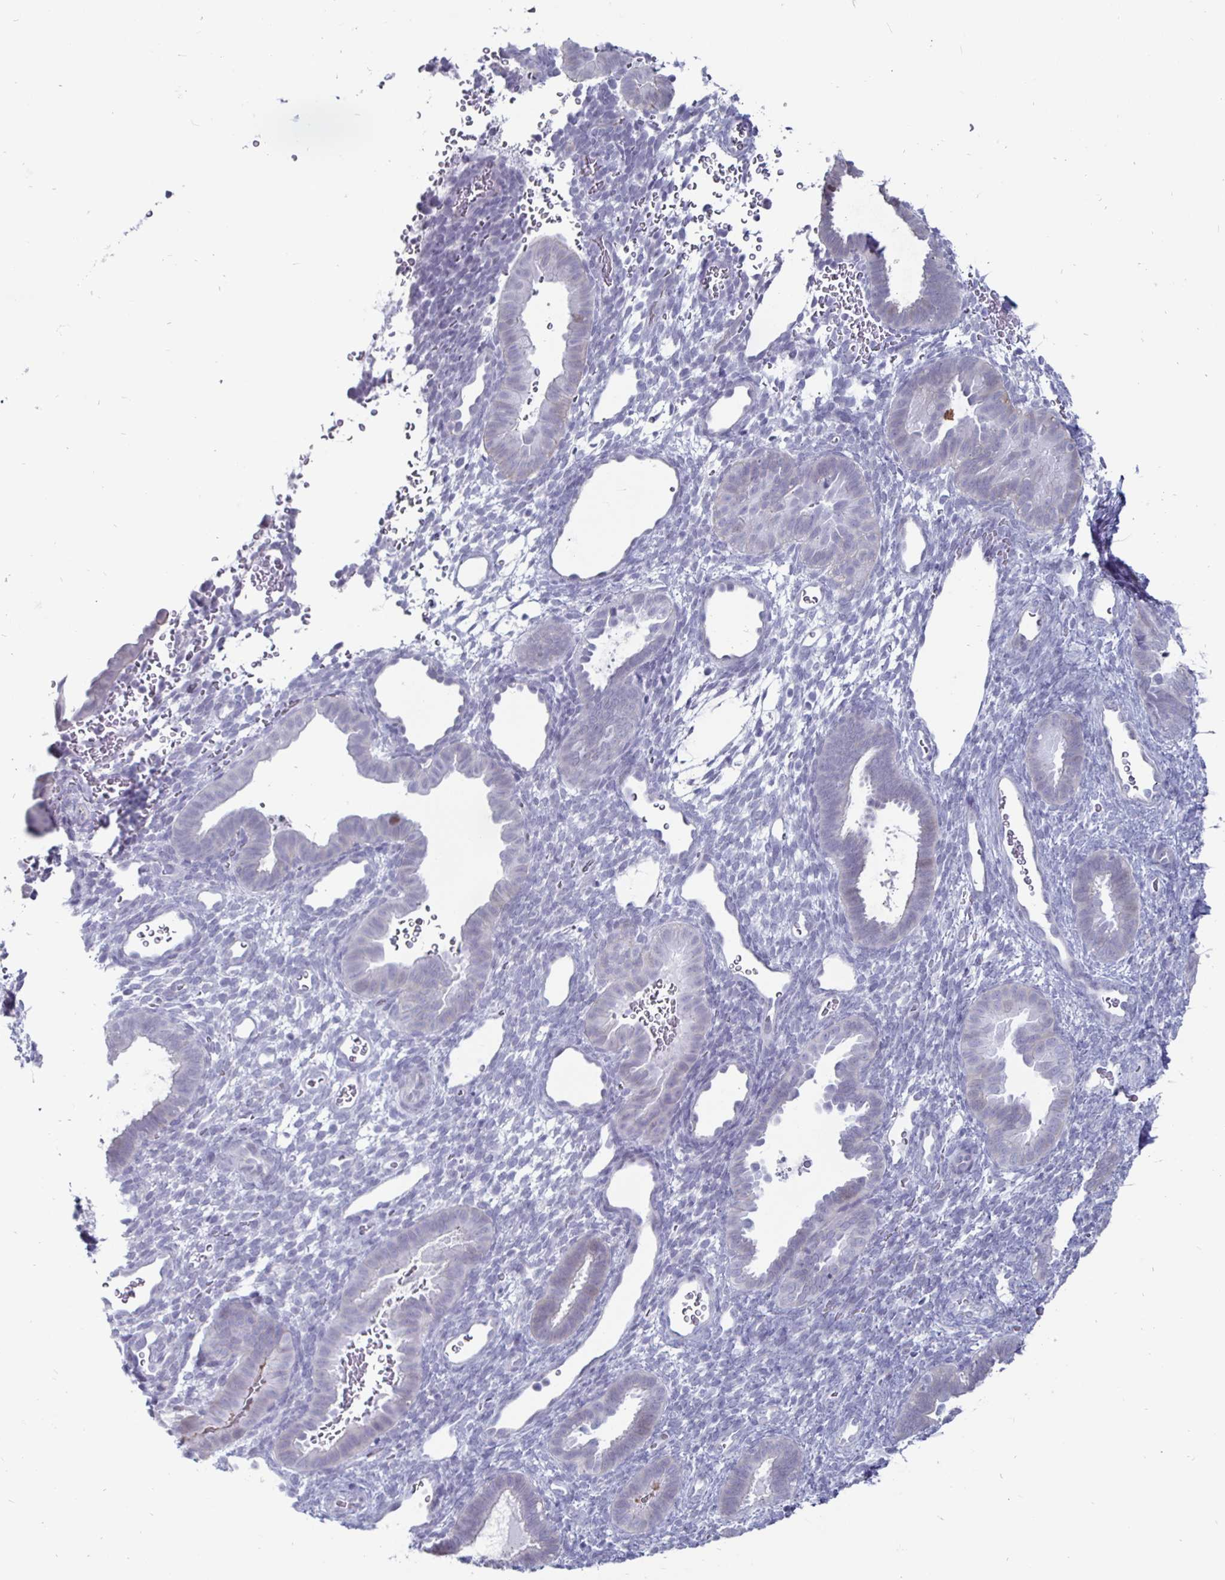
{"staining": {"intensity": "negative", "quantity": "none", "location": "none"}, "tissue": "endometrium", "cell_type": "Cells in endometrial stroma", "image_type": "normal", "snomed": [{"axis": "morphology", "description": "Normal tissue, NOS"}, {"axis": "topography", "description": "Endometrium"}], "caption": "The micrograph displays no staining of cells in endometrial stroma in benign endometrium.", "gene": "OOSP2", "patient": {"sex": "female", "age": 34}}